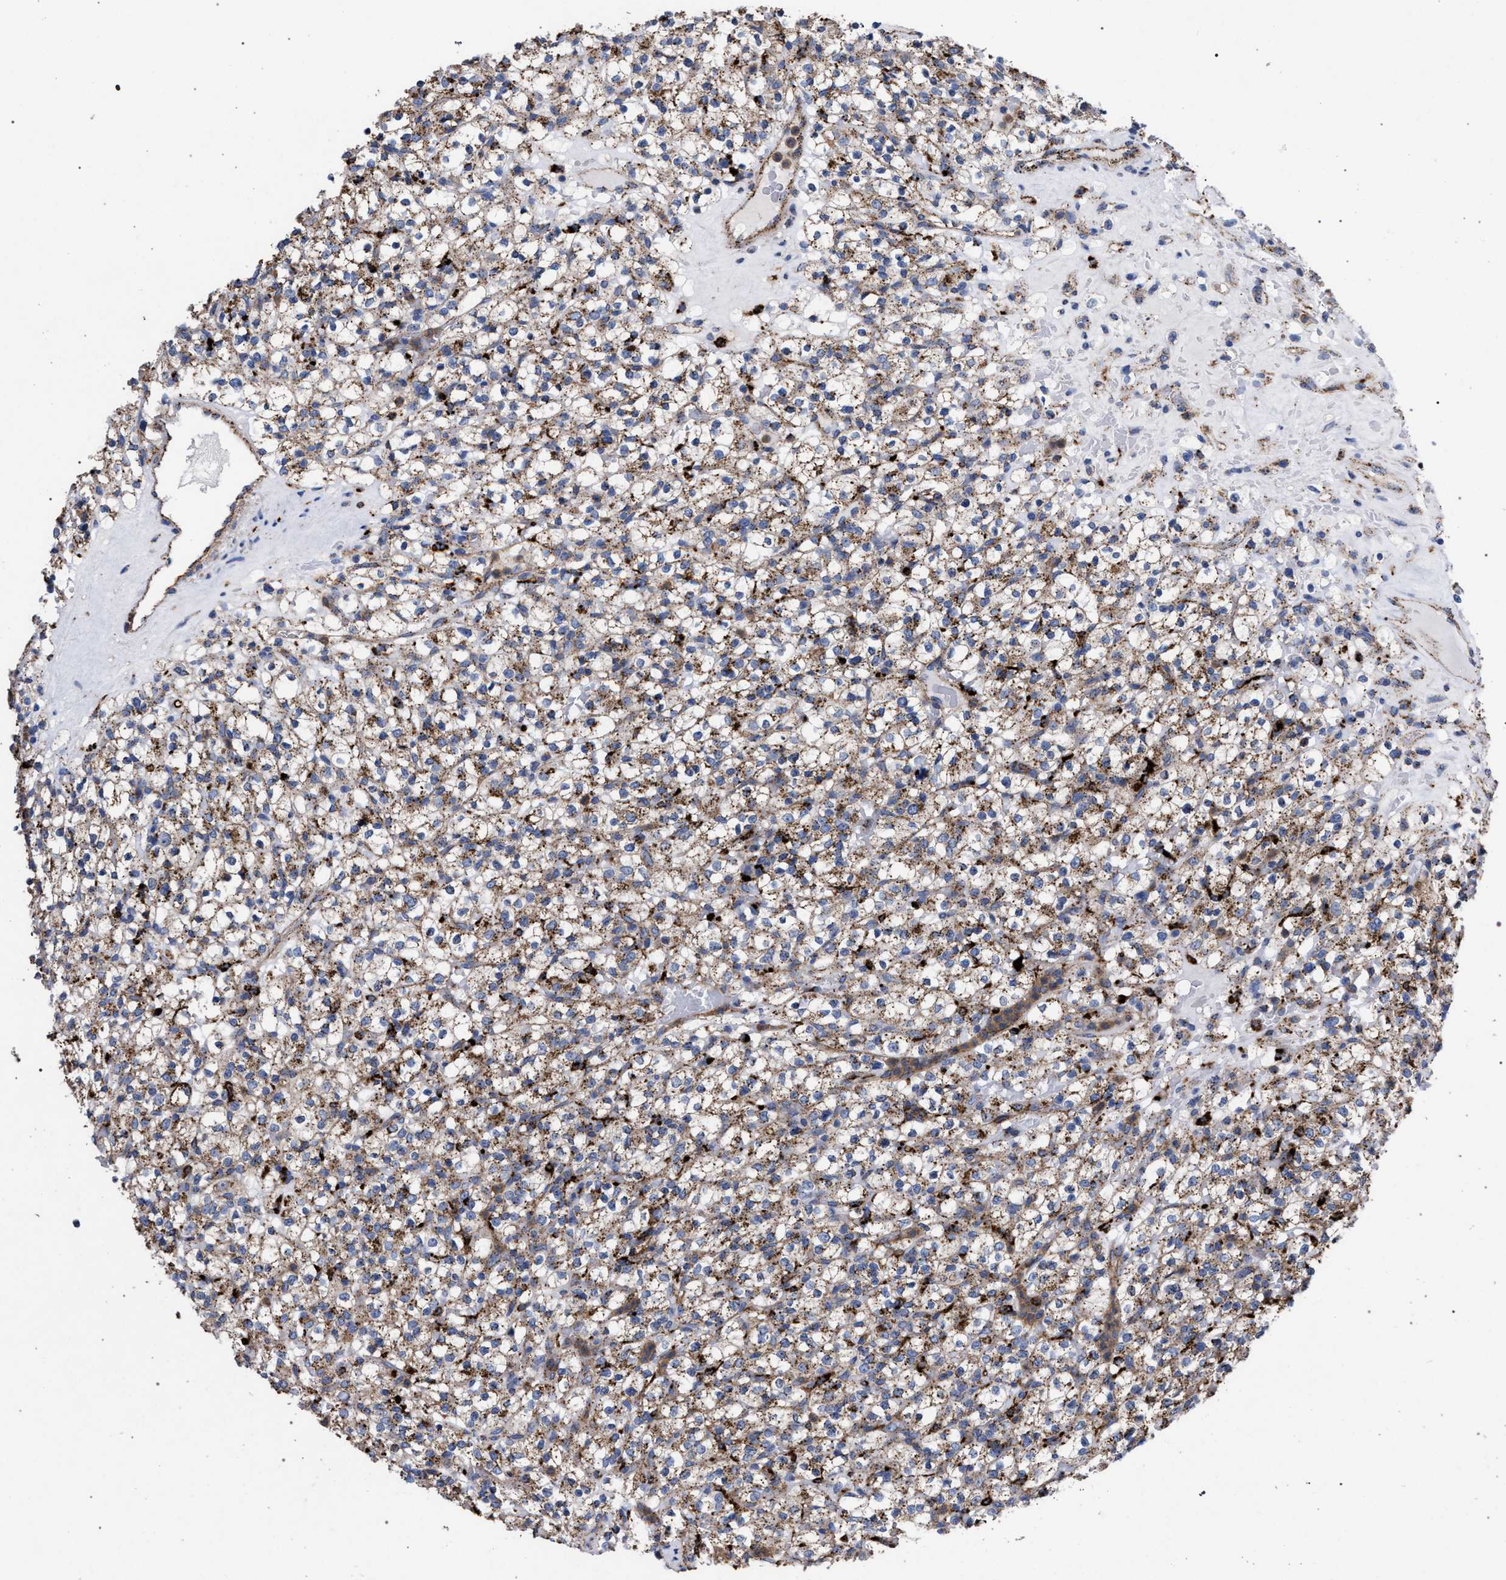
{"staining": {"intensity": "moderate", "quantity": ">75%", "location": "cytoplasmic/membranous"}, "tissue": "renal cancer", "cell_type": "Tumor cells", "image_type": "cancer", "snomed": [{"axis": "morphology", "description": "Normal tissue, NOS"}, {"axis": "morphology", "description": "Adenocarcinoma, NOS"}, {"axis": "topography", "description": "Kidney"}], "caption": "DAB (3,3'-diaminobenzidine) immunohistochemical staining of human renal adenocarcinoma exhibits moderate cytoplasmic/membranous protein positivity in approximately >75% of tumor cells.", "gene": "PPT1", "patient": {"sex": "female", "age": 72}}